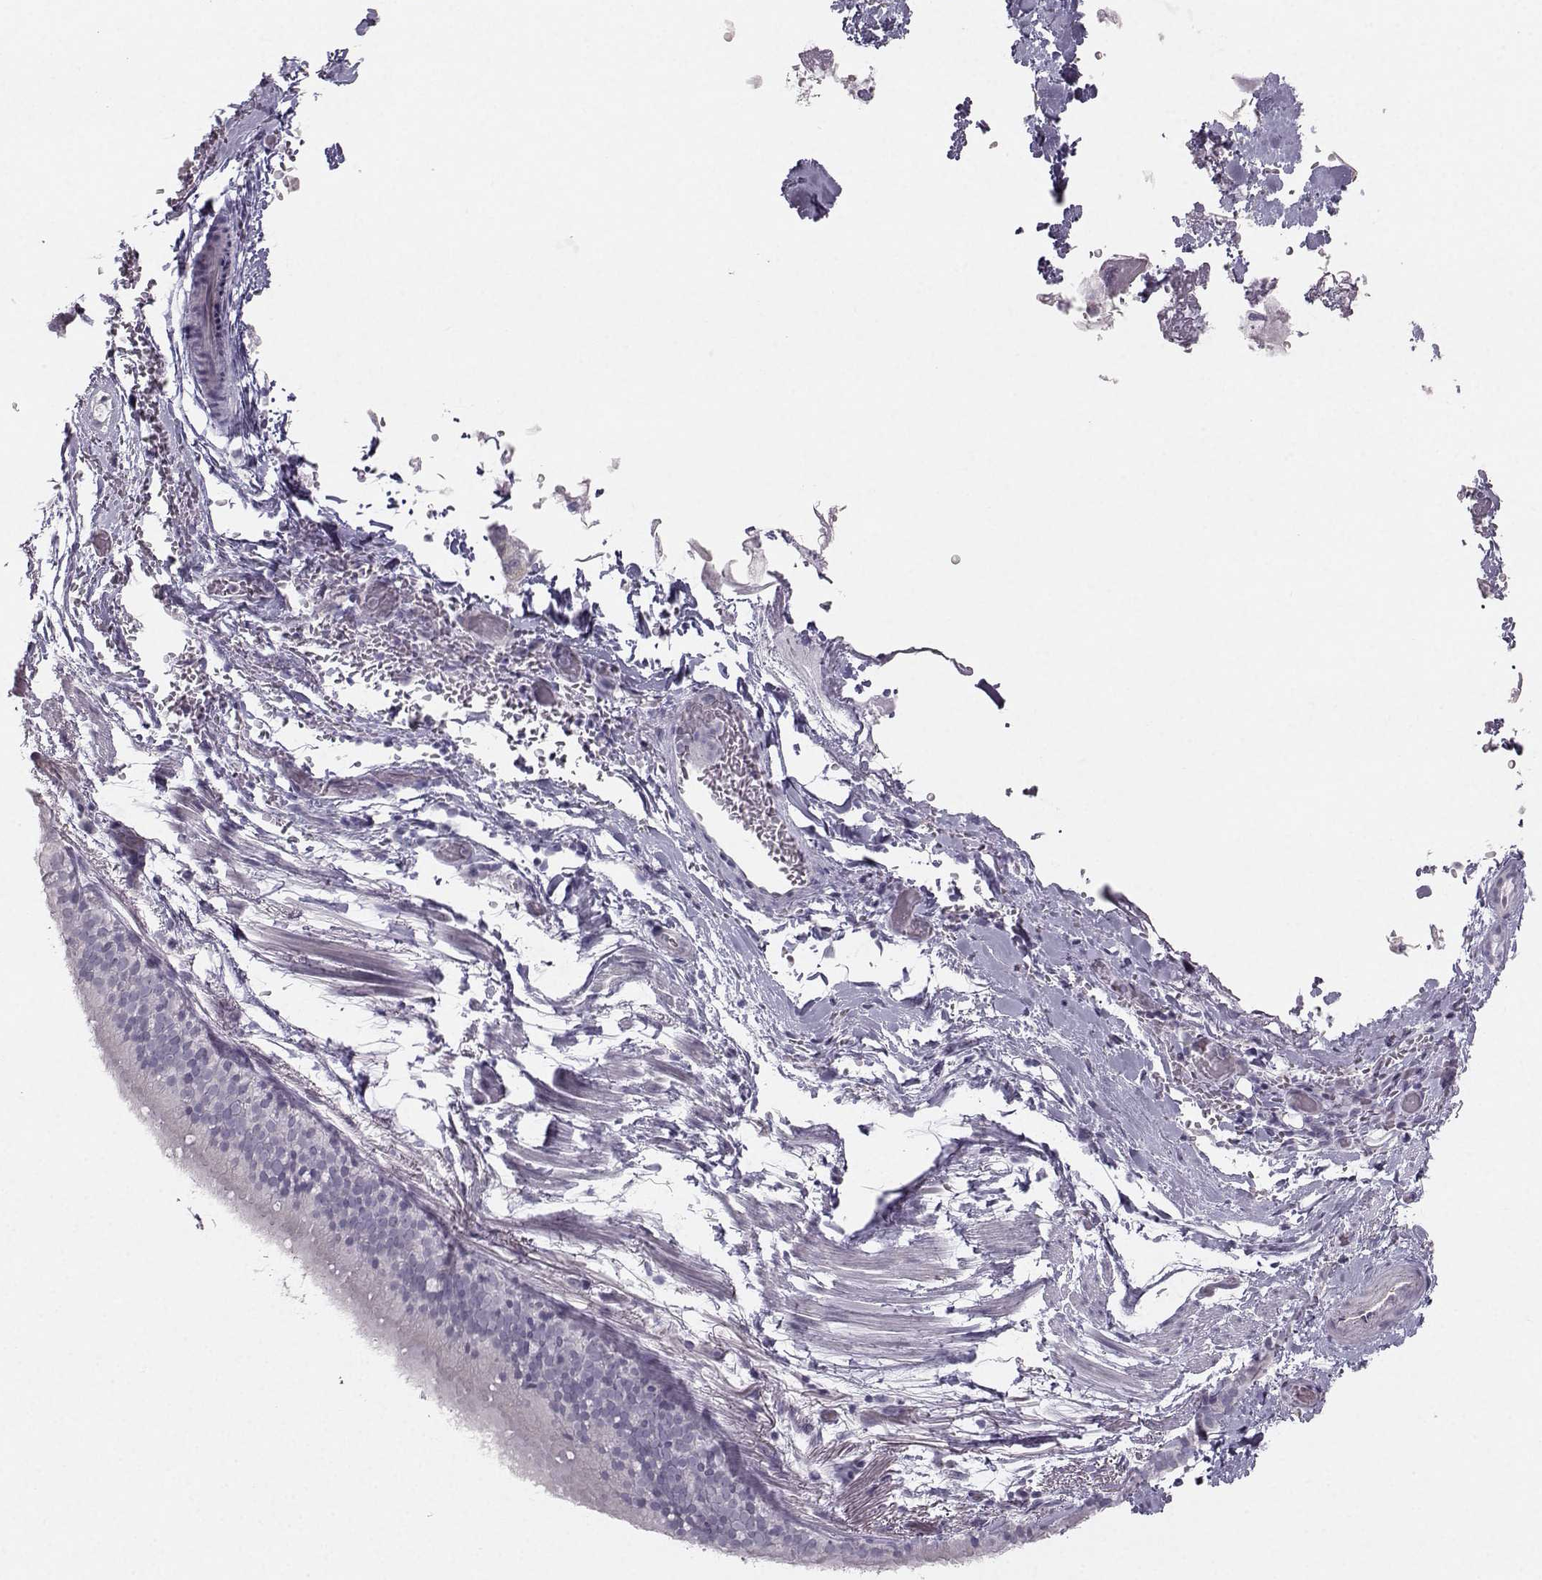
{"staining": {"intensity": "negative", "quantity": "none", "location": "none"}, "tissue": "bronchus", "cell_type": "Respiratory epithelial cells", "image_type": "normal", "snomed": [{"axis": "morphology", "description": "Normal tissue, NOS"}, {"axis": "morphology", "description": "Squamous cell carcinoma, NOS"}, {"axis": "topography", "description": "Bronchus"}, {"axis": "topography", "description": "Lung"}], "caption": "This is a micrograph of immunohistochemistry (IHC) staining of benign bronchus, which shows no expression in respiratory epithelial cells.", "gene": "CASR", "patient": {"sex": "male", "age": 69}}